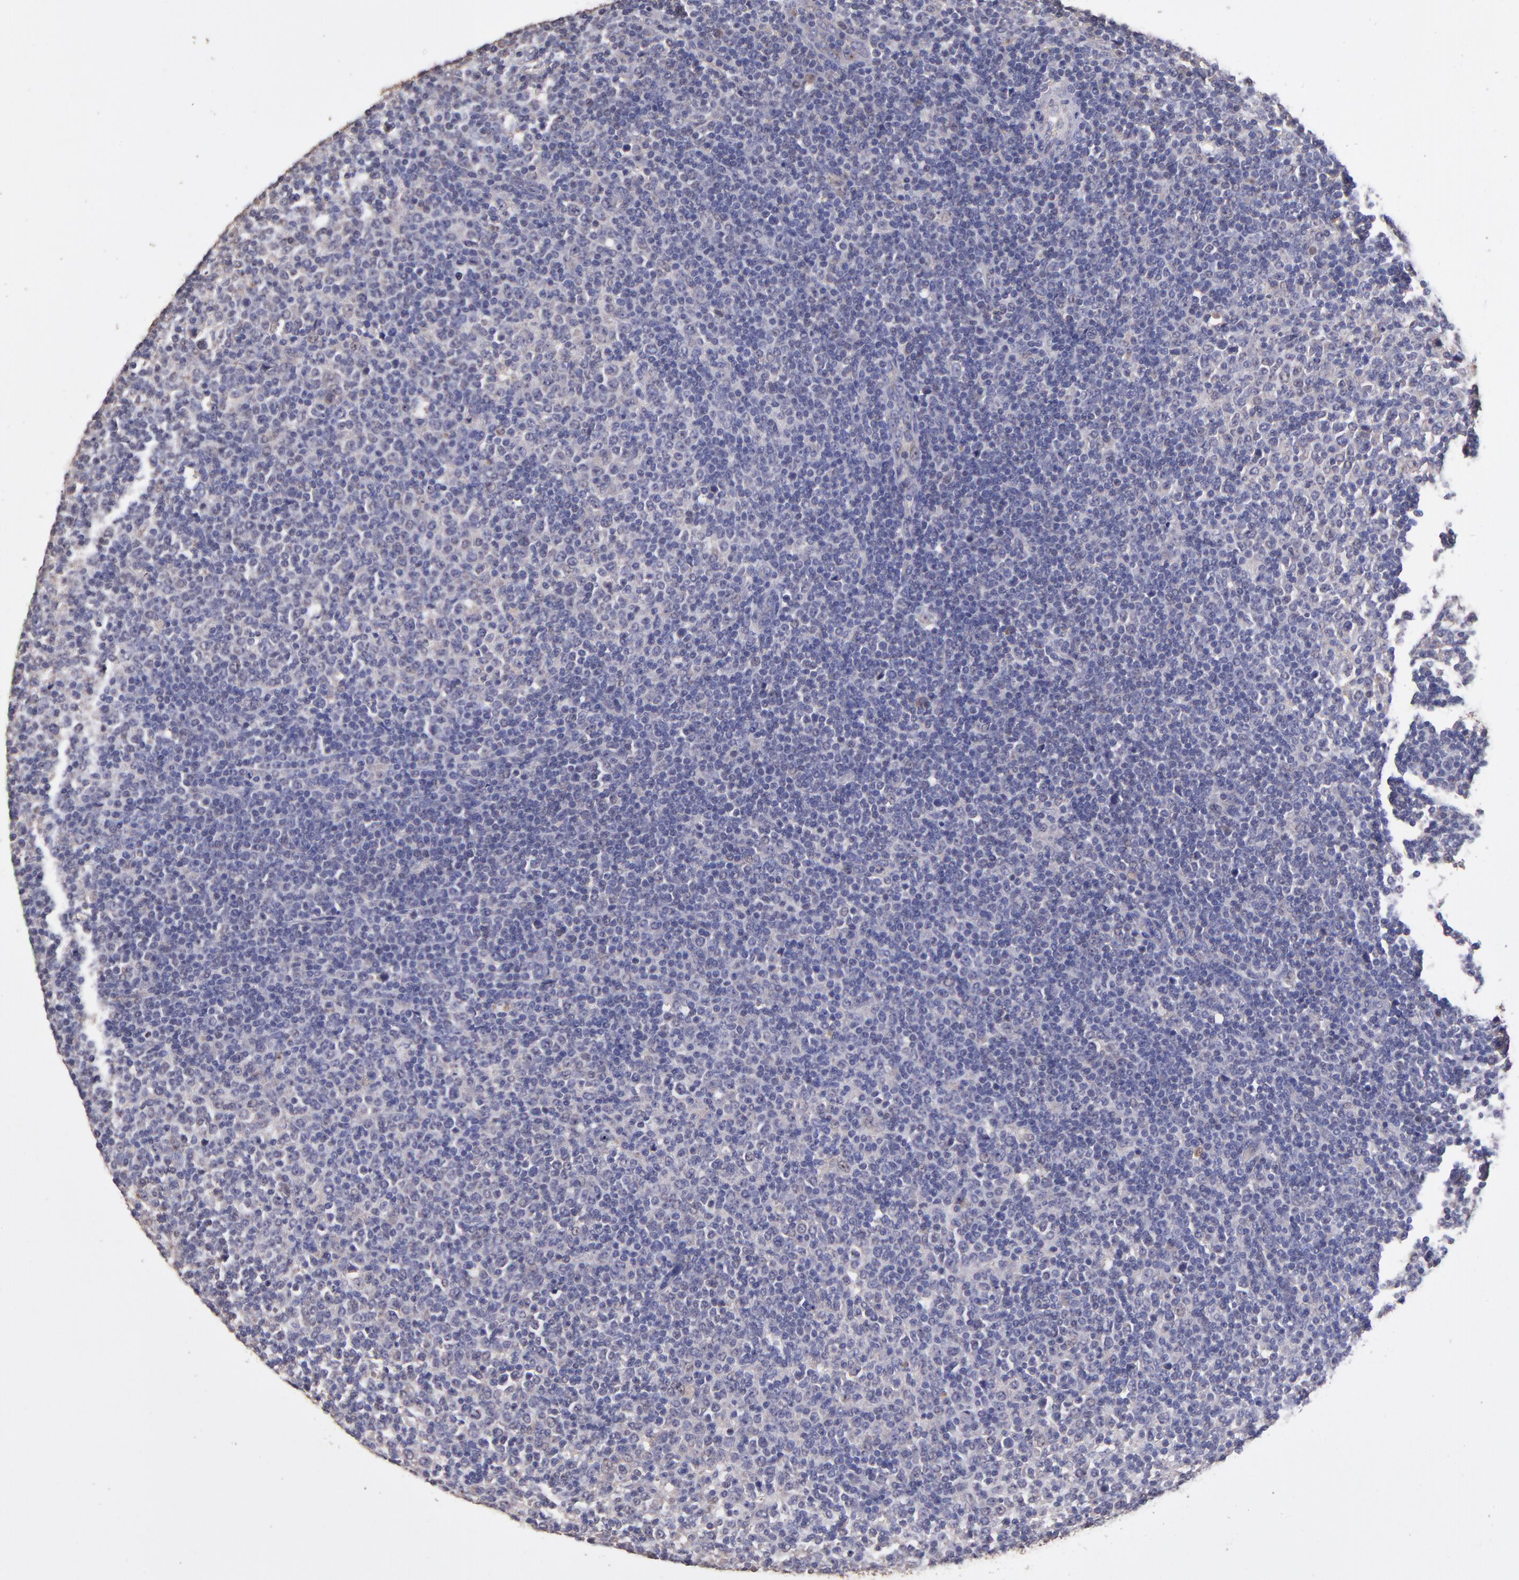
{"staining": {"intensity": "negative", "quantity": "none", "location": "none"}, "tissue": "lymphoma", "cell_type": "Tumor cells", "image_type": "cancer", "snomed": [{"axis": "morphology", "description": "Malignant lymphoma, non-Hodgkin's type, Low grade"}, {"axis": "topography", "description": "Lymph node"}], "caption": "The immunohistochemistry image has no significant positivity in tumor cells of low-grade malignant lymphoma, non-Hodgkin's type tissue.", "gene": "RNASEL", "patient": {"sex": "male", "age": 70}}